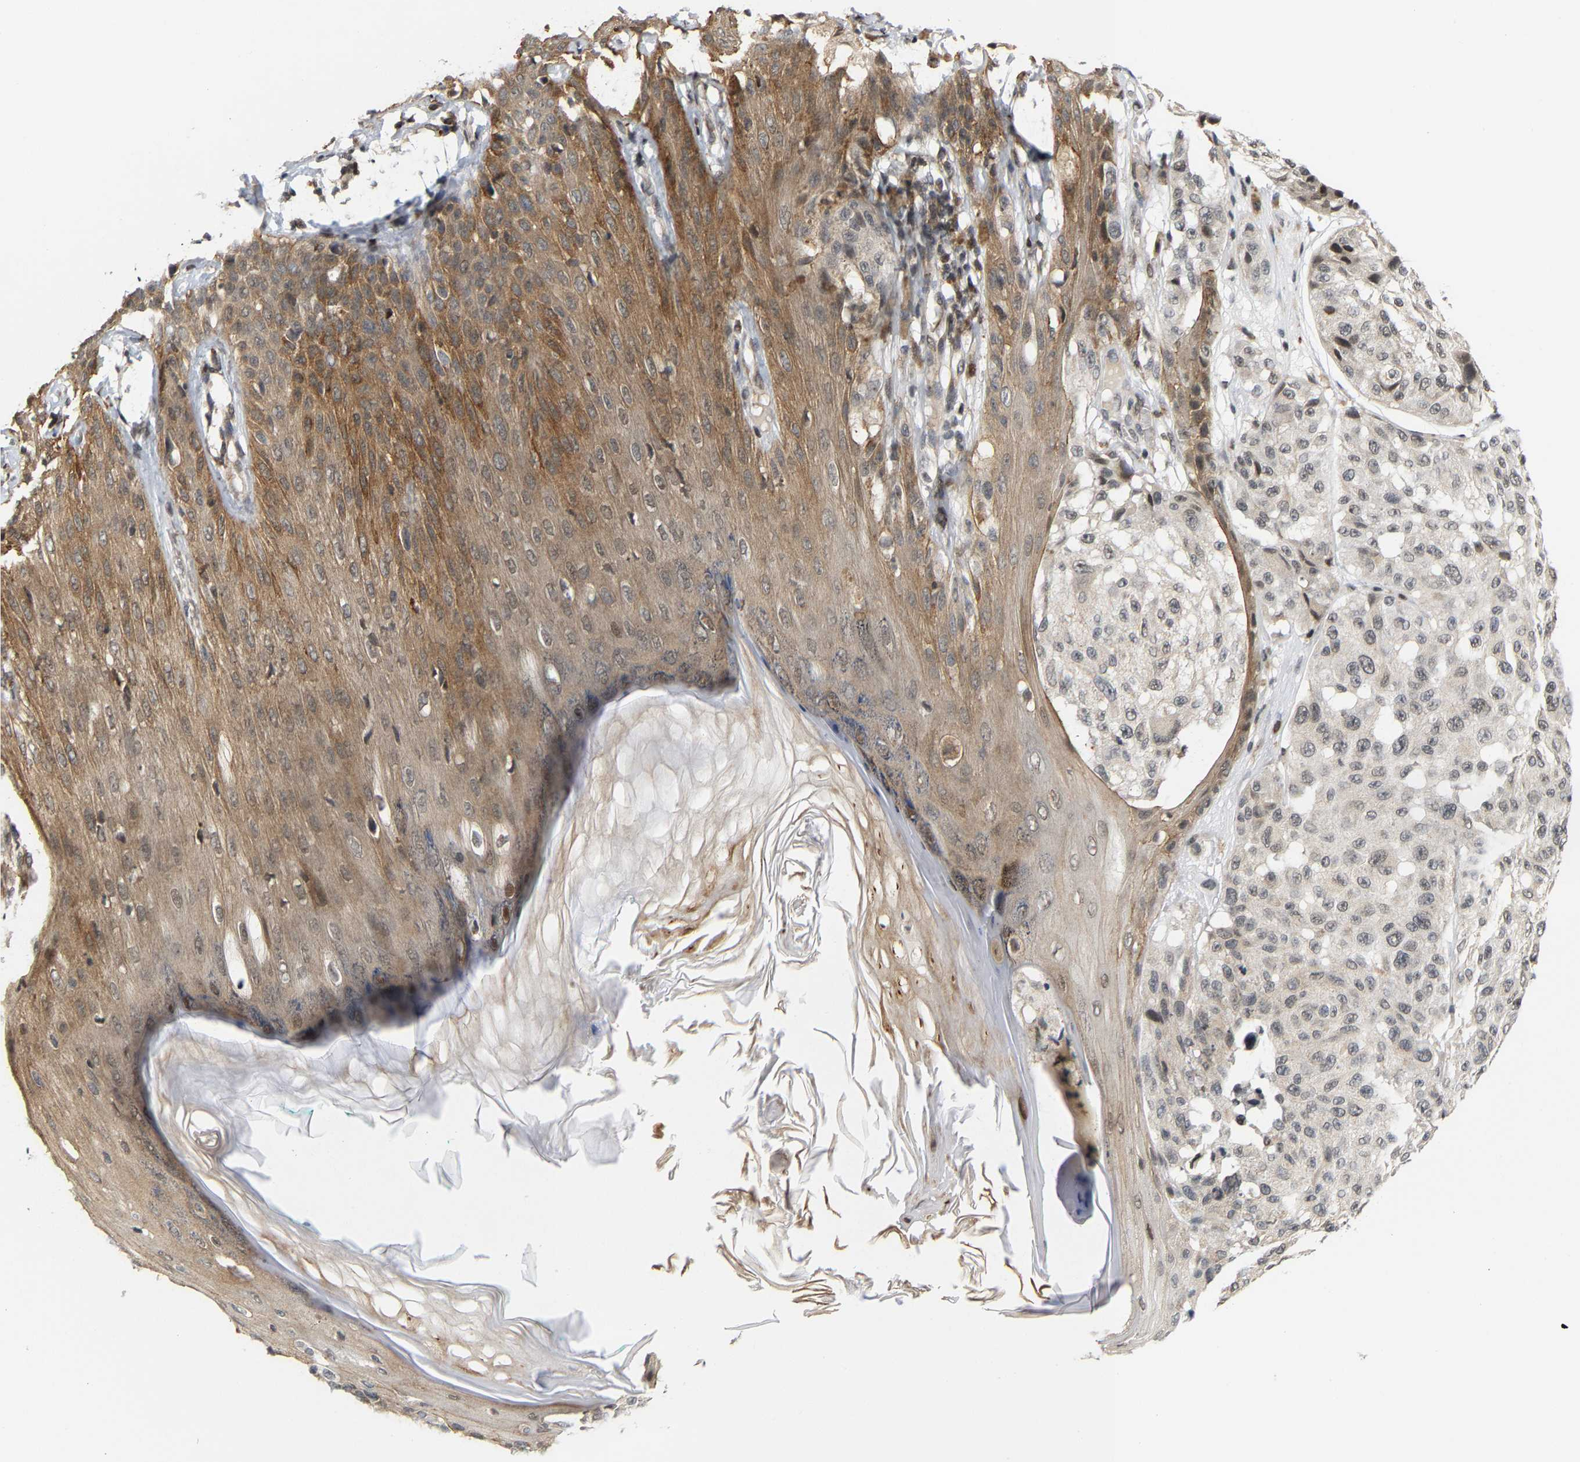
{"staining": {"intensity": "weak", "quantity": "<25%", "location": "nuclear"}, "tissue": "melanoma", "cell_type": "Tumor cells", "image_type": "cancer", "snomed": [{"axis": "morphology", "description": "Malignant melanoma, NOS"}, {"axis": "topography", "description": "Skin"}], "caption": "The immunohistochemistry (IHC) photomicrograph has no significant staining in tumor cells of malignant melanoma tissue.", "gene": "ANKRD6", "patient": {"sex": "female", "age": 46}}